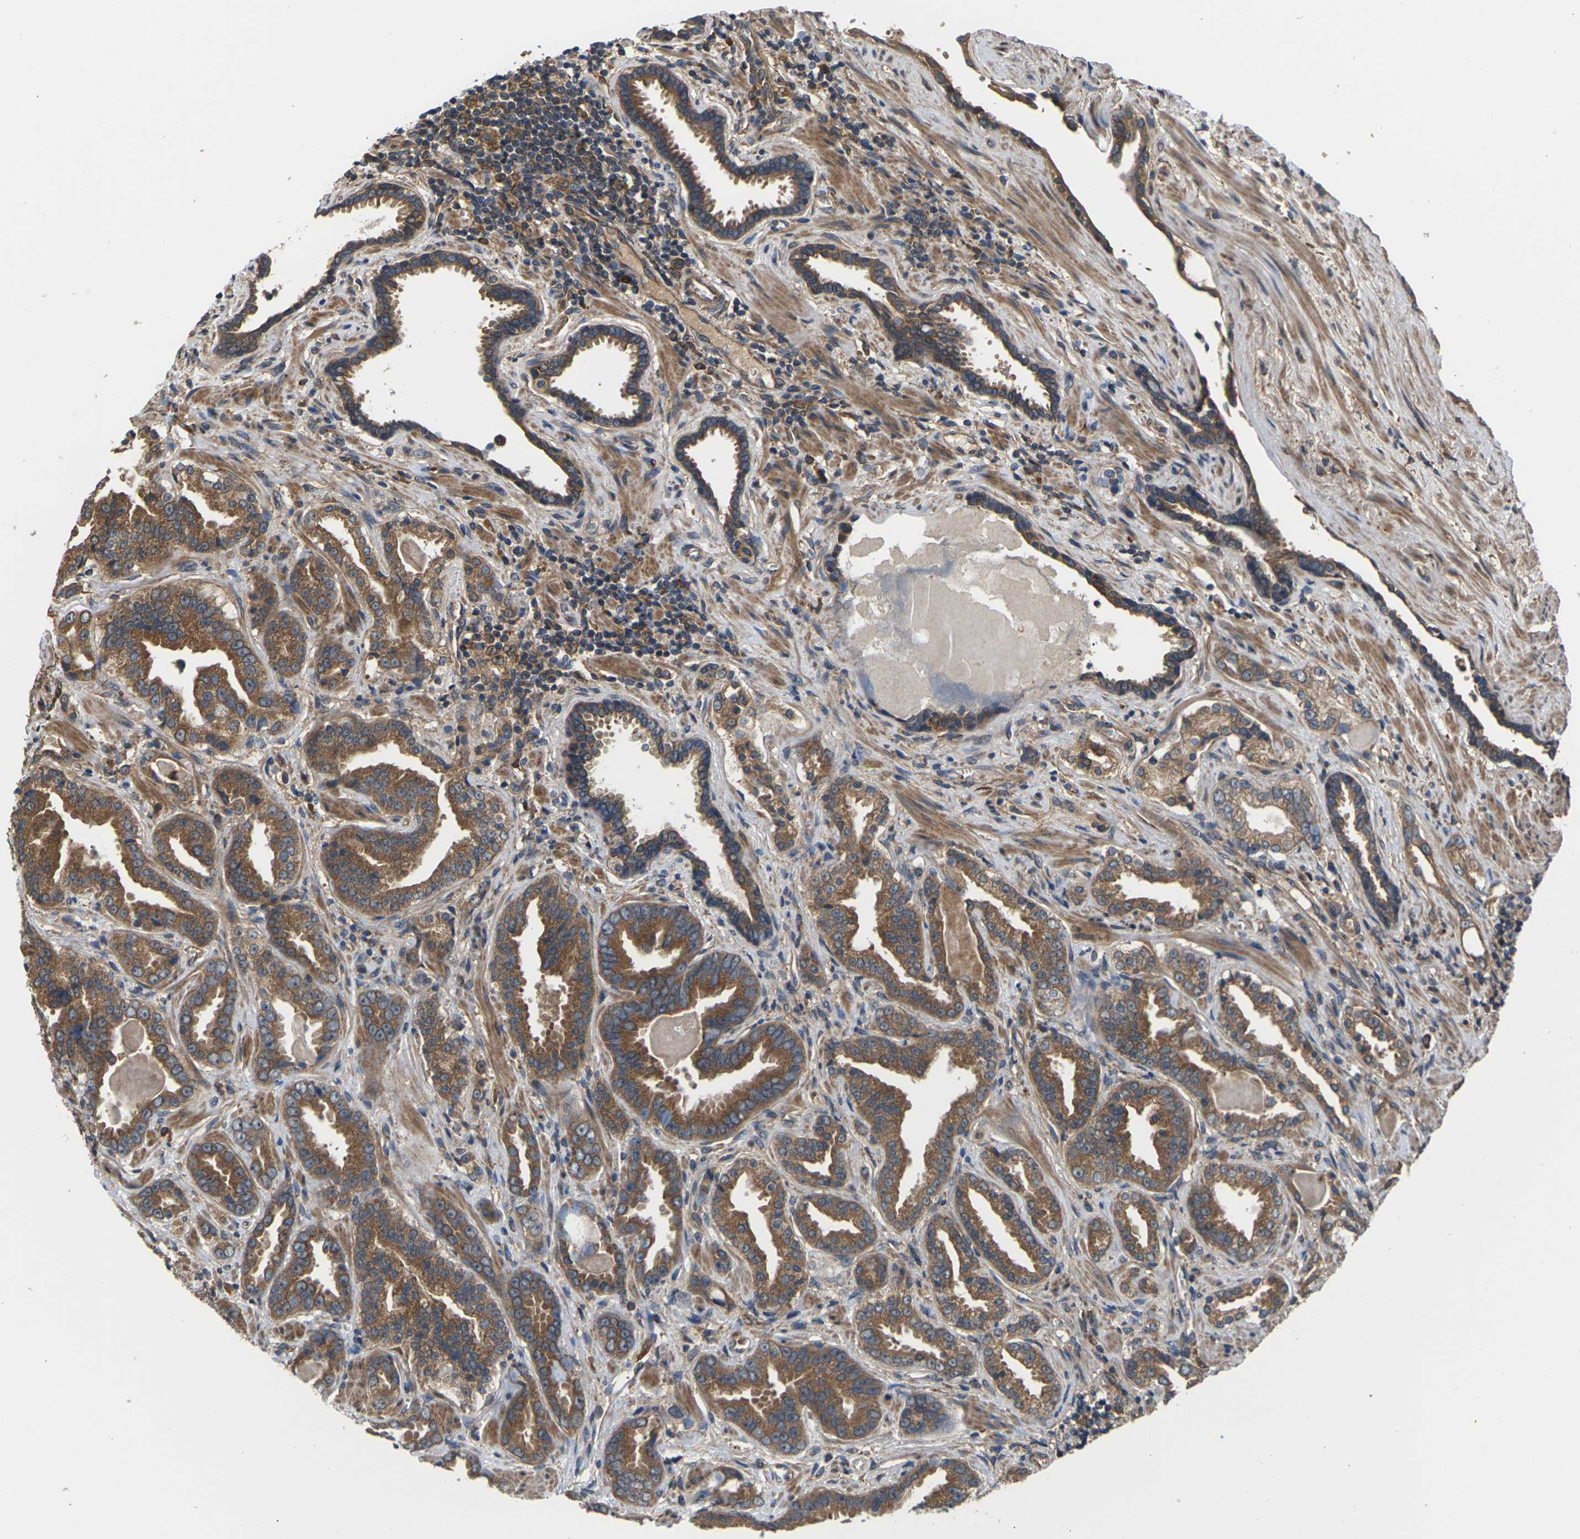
{"staining": {"intensity": "moderate", "quantity": ">75%", "location": "cytoplasmic/membranous"}, "tissue": "prostate cancer", "cell_type": "Tumor cells", "image_type": "cancer", "snomed": [{"axis": "morphology", "description": "Adenocarcinoma, Low grade"}, {"axis": "topography", "description": "Prostate"}], "caption": "Protein staining by IHC displays moderate cytoplasmic/membranous expression in about >75% of tumor cells in prostate cancer. The staining was performed using DAB to visualize the protein expression in brown, while the nuclei were stained in blue with hematoxylin (Magnification: 20x).", "gene": "NRAS", "patient": {"sex": "male", "age": 60}}